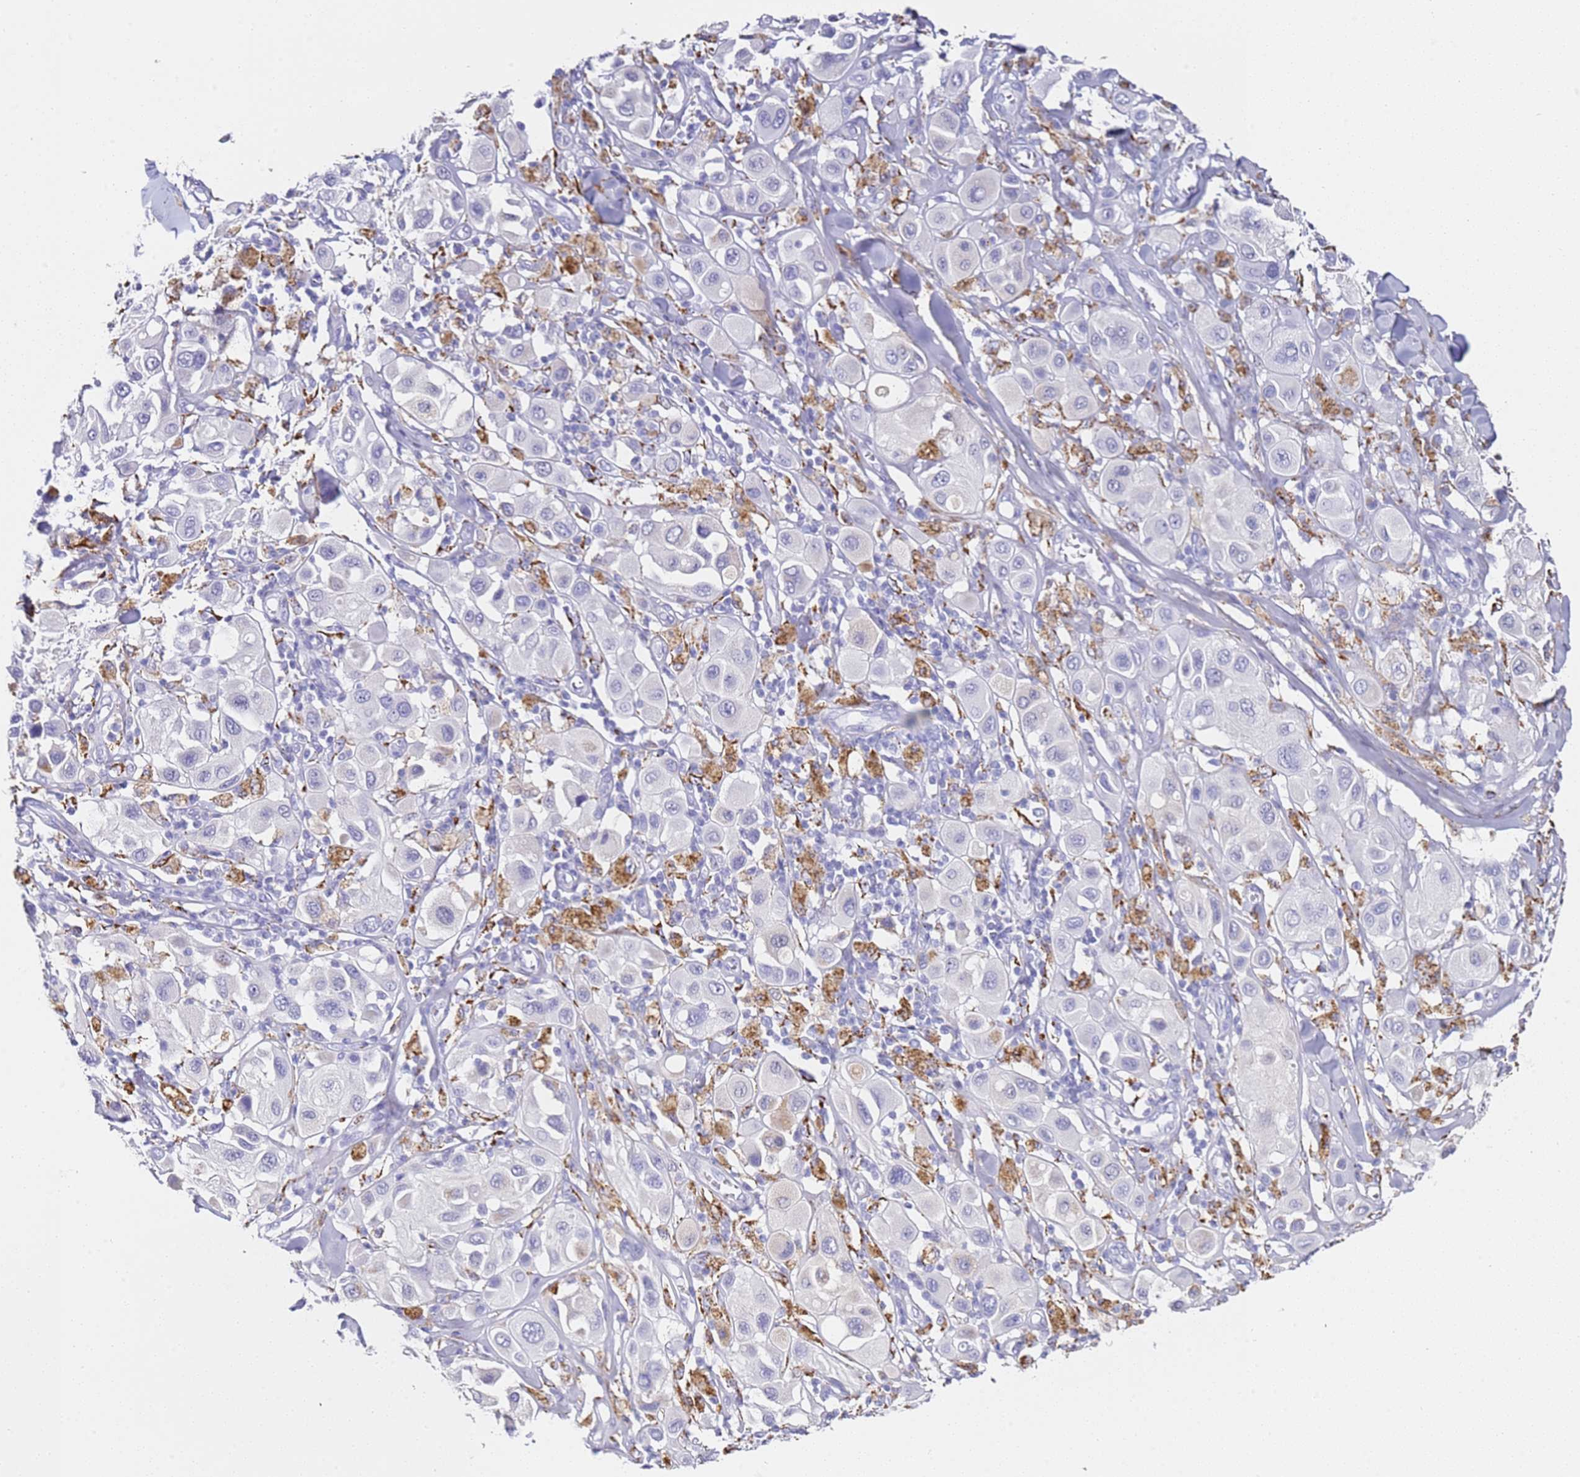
{"staining": {"intensity": "negative", "quantity": "none", "location": "none"}, "tissue": "melanoma", "cell_type": "Tumor cells", "image_type": "cancer", "snomed": [{"axis": "morphology", "description": "Malignant melanoma, Metastatic site"}, {"axis": "topography", "description": "Skin"}], "caption": "Immunohistochemistry (IHC) histopathology image of melanoma stained for a protein (brown), which reveals no staining in tumor cells.", "gene": "PTBP2", "patient": {"sex": "male", "age": 41}}